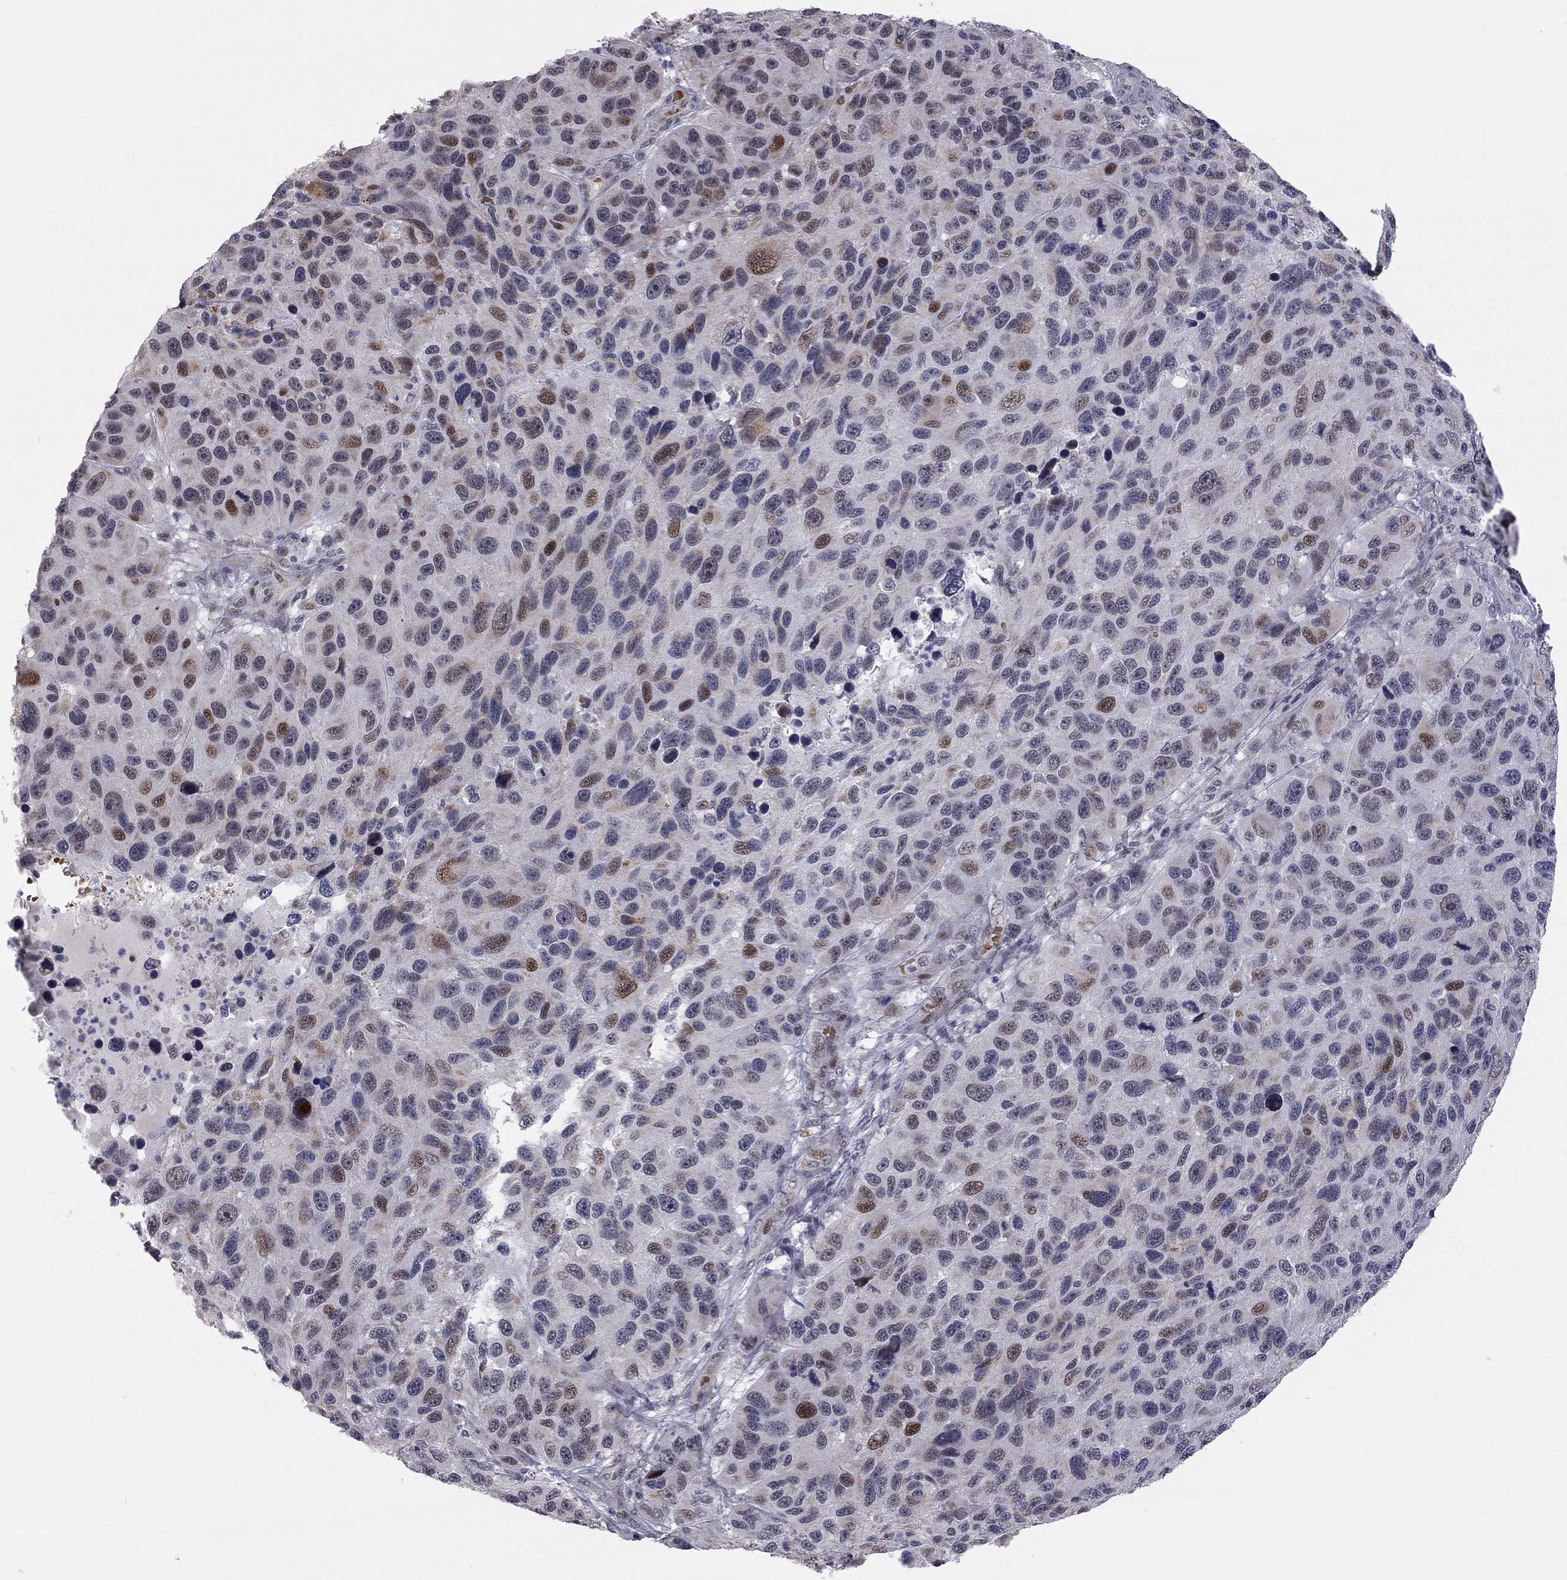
{"staining": {"intensity": "moderate", "quantity": "<25%", "location": "nuclear"}, "tissue": "melanoma", "cell_type": "Tumor cells", "image_type": "cancer", "snomed": [{"axis": "morphology", "description": "Malignant melanoma, NOS"}, {"axis": "topography", "description": "Skin"}], "caption": "Malignant melanoma tissue demonstrates moderate nuclear staining in about <25% of tumor cells, visualized by immunohistochemistry. Using DAB (brown) and hematoxylin (blue) stains, captured at high magnification using brightfield microscopy.", "gene": "MC3R", "patient": {"sex": "male", "age": 53}}